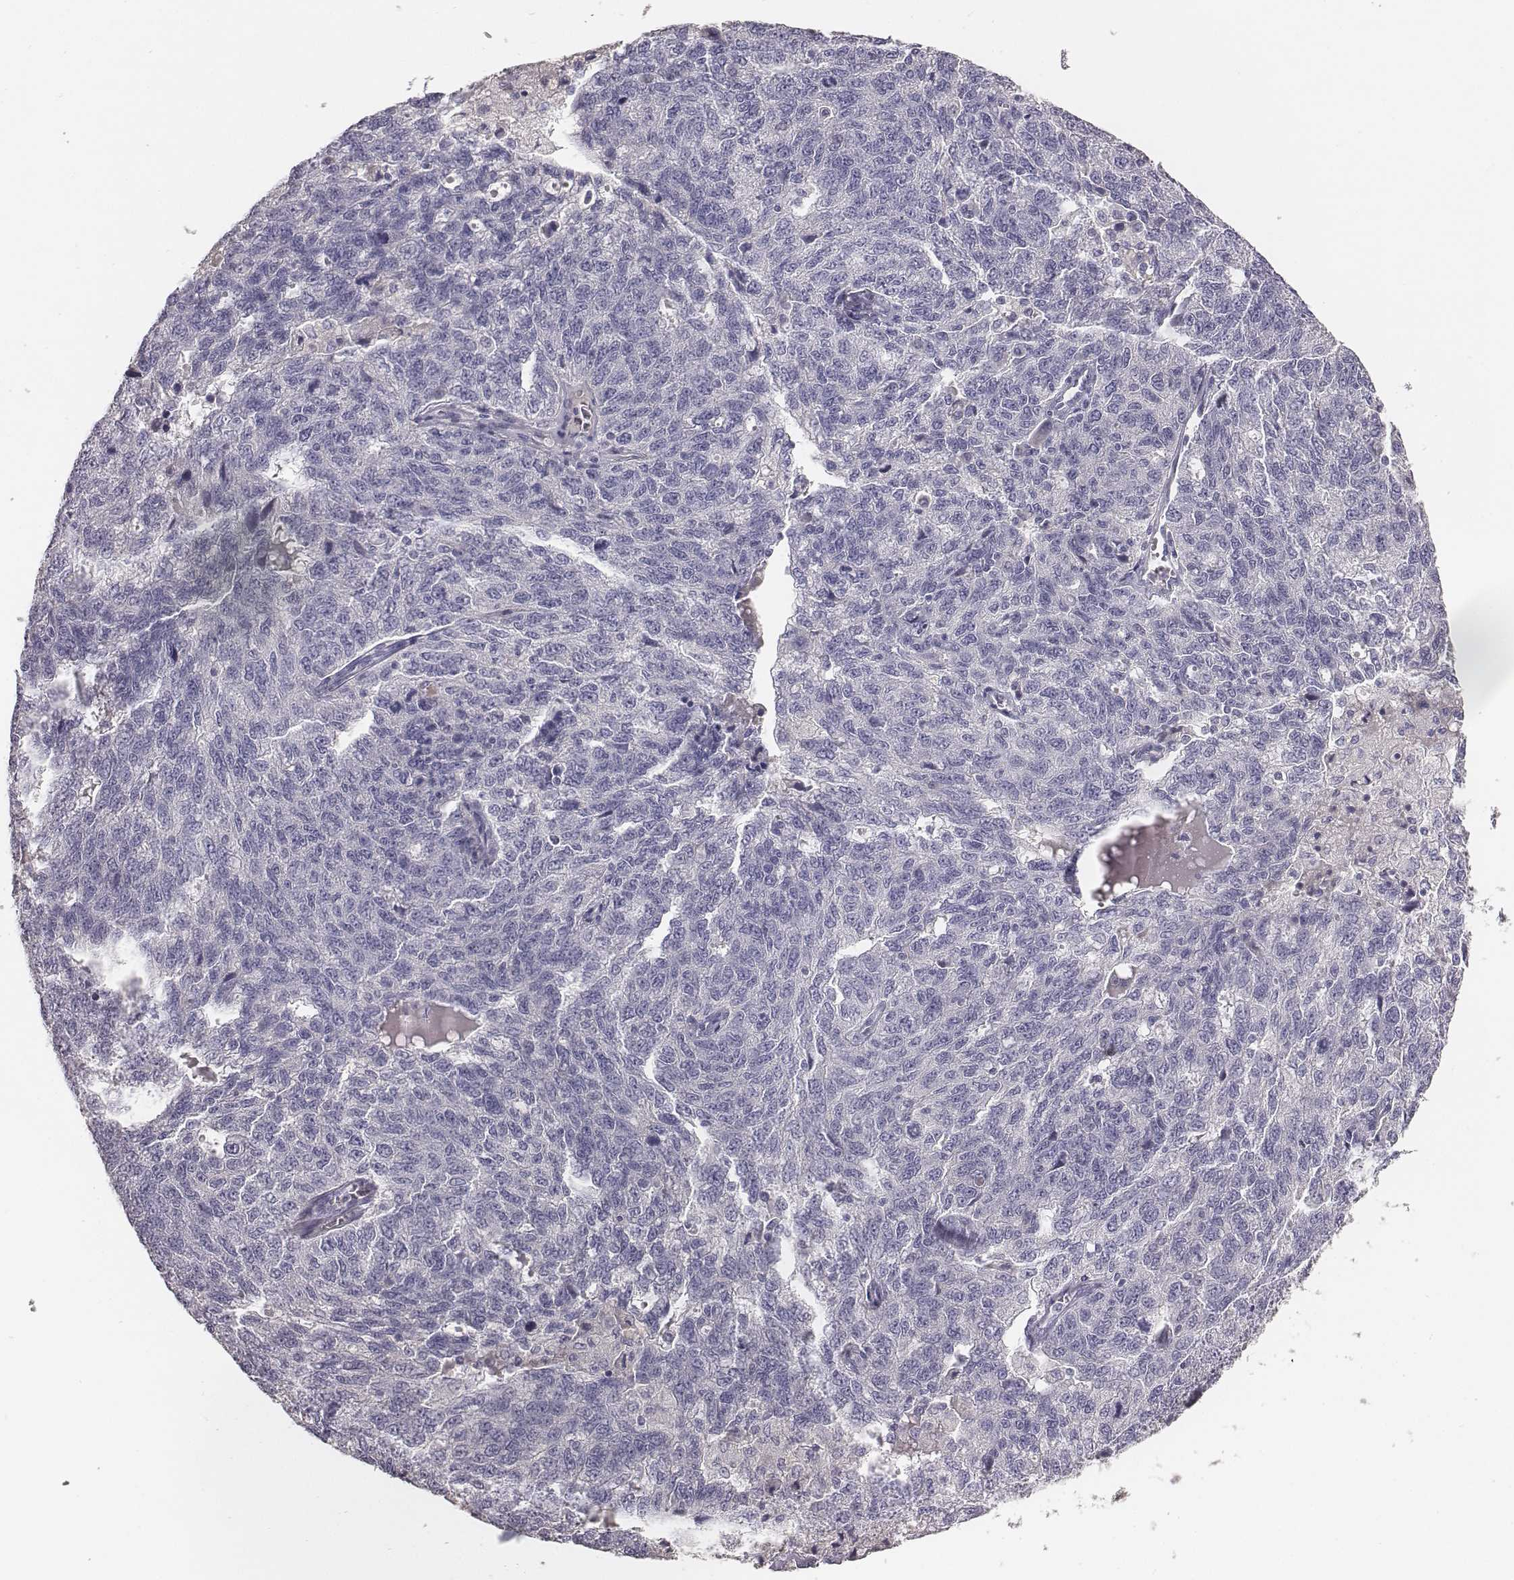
{"staining": {"intensity": "negative", "quantity": "none", "location": "none"}, "tissue": "ovarian cancer", "cell_type": "Tumor cells", "image_type": "cancer", "snomed": [{"axis": "morphology", "description": "Cystadenocarcinoma, serous, NOS"}, {"axis": "topography", "description": "Ovary"}], "caption": "Immunohistochemistry (IHC) photomicrograph of human ovarian cancer (serous cystadenocarcinoma) stained for a protein (brown), which demonstrates no positivity in tumor cells. (DAB IHC visualized using brightfield microscopy, high magnification).", "gene": "MYH6", "patient": {"sex": "female", "age": 71}}